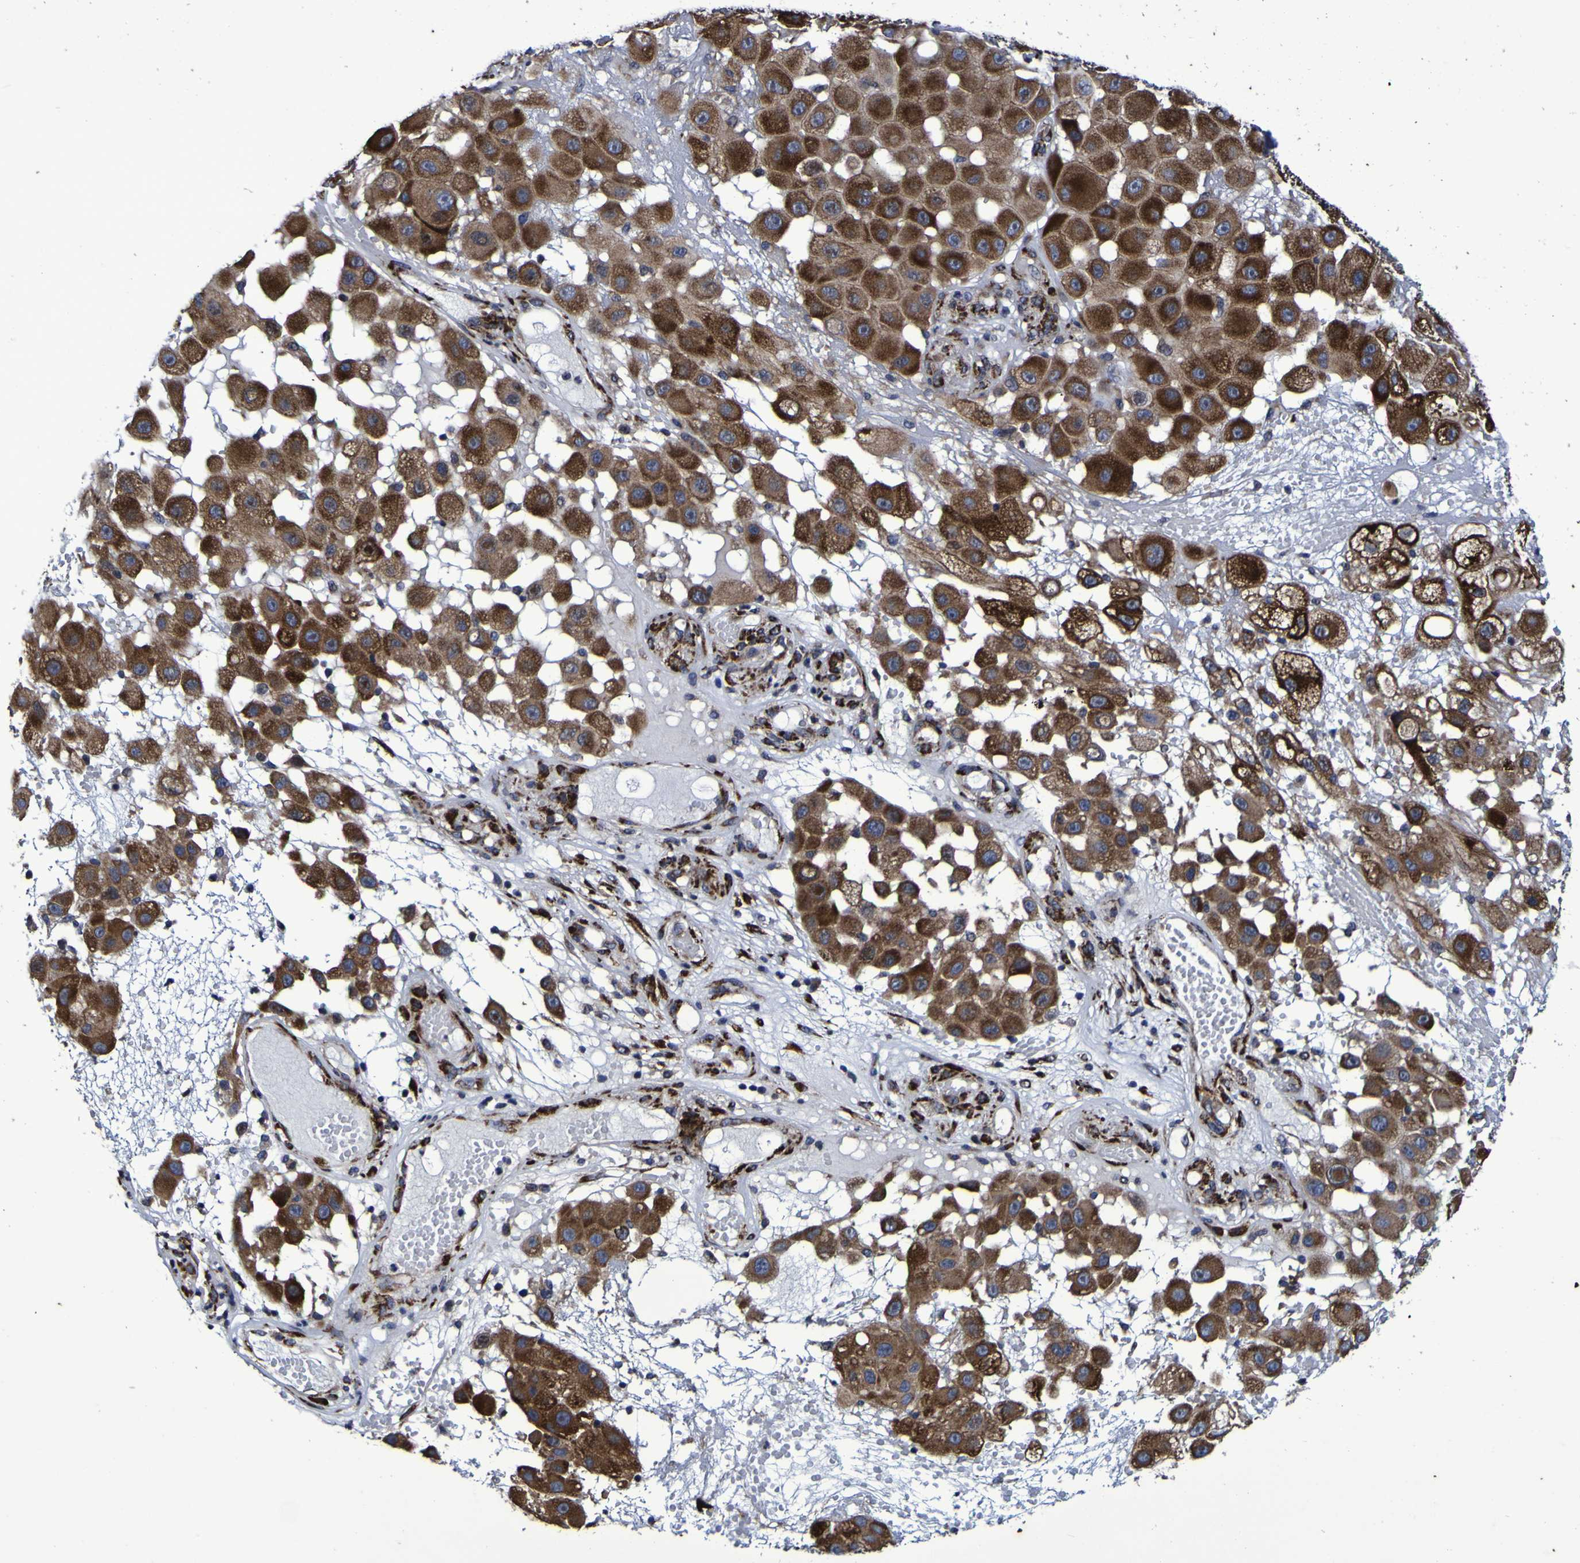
{"staining": {"intensity": "strong", "quantity": ">75%", "location": "cytoplasmic/membranous"}, "tissue": "melanoma", "cell_type": "Tumor cells", "image_type": "cancer", "snomed": [{"axis": "morphology", "description": "Malignant melanoma, NOS"}, {"axis": "topography", "description": "Skin"}], "caption": "Strong cytoplasmic/membranous positivity for a protein is identified in about >75% of tumor cells of melanoma using IHC.", "gene": "P3H1", "patient": {"sex": "female", "age": 81}}